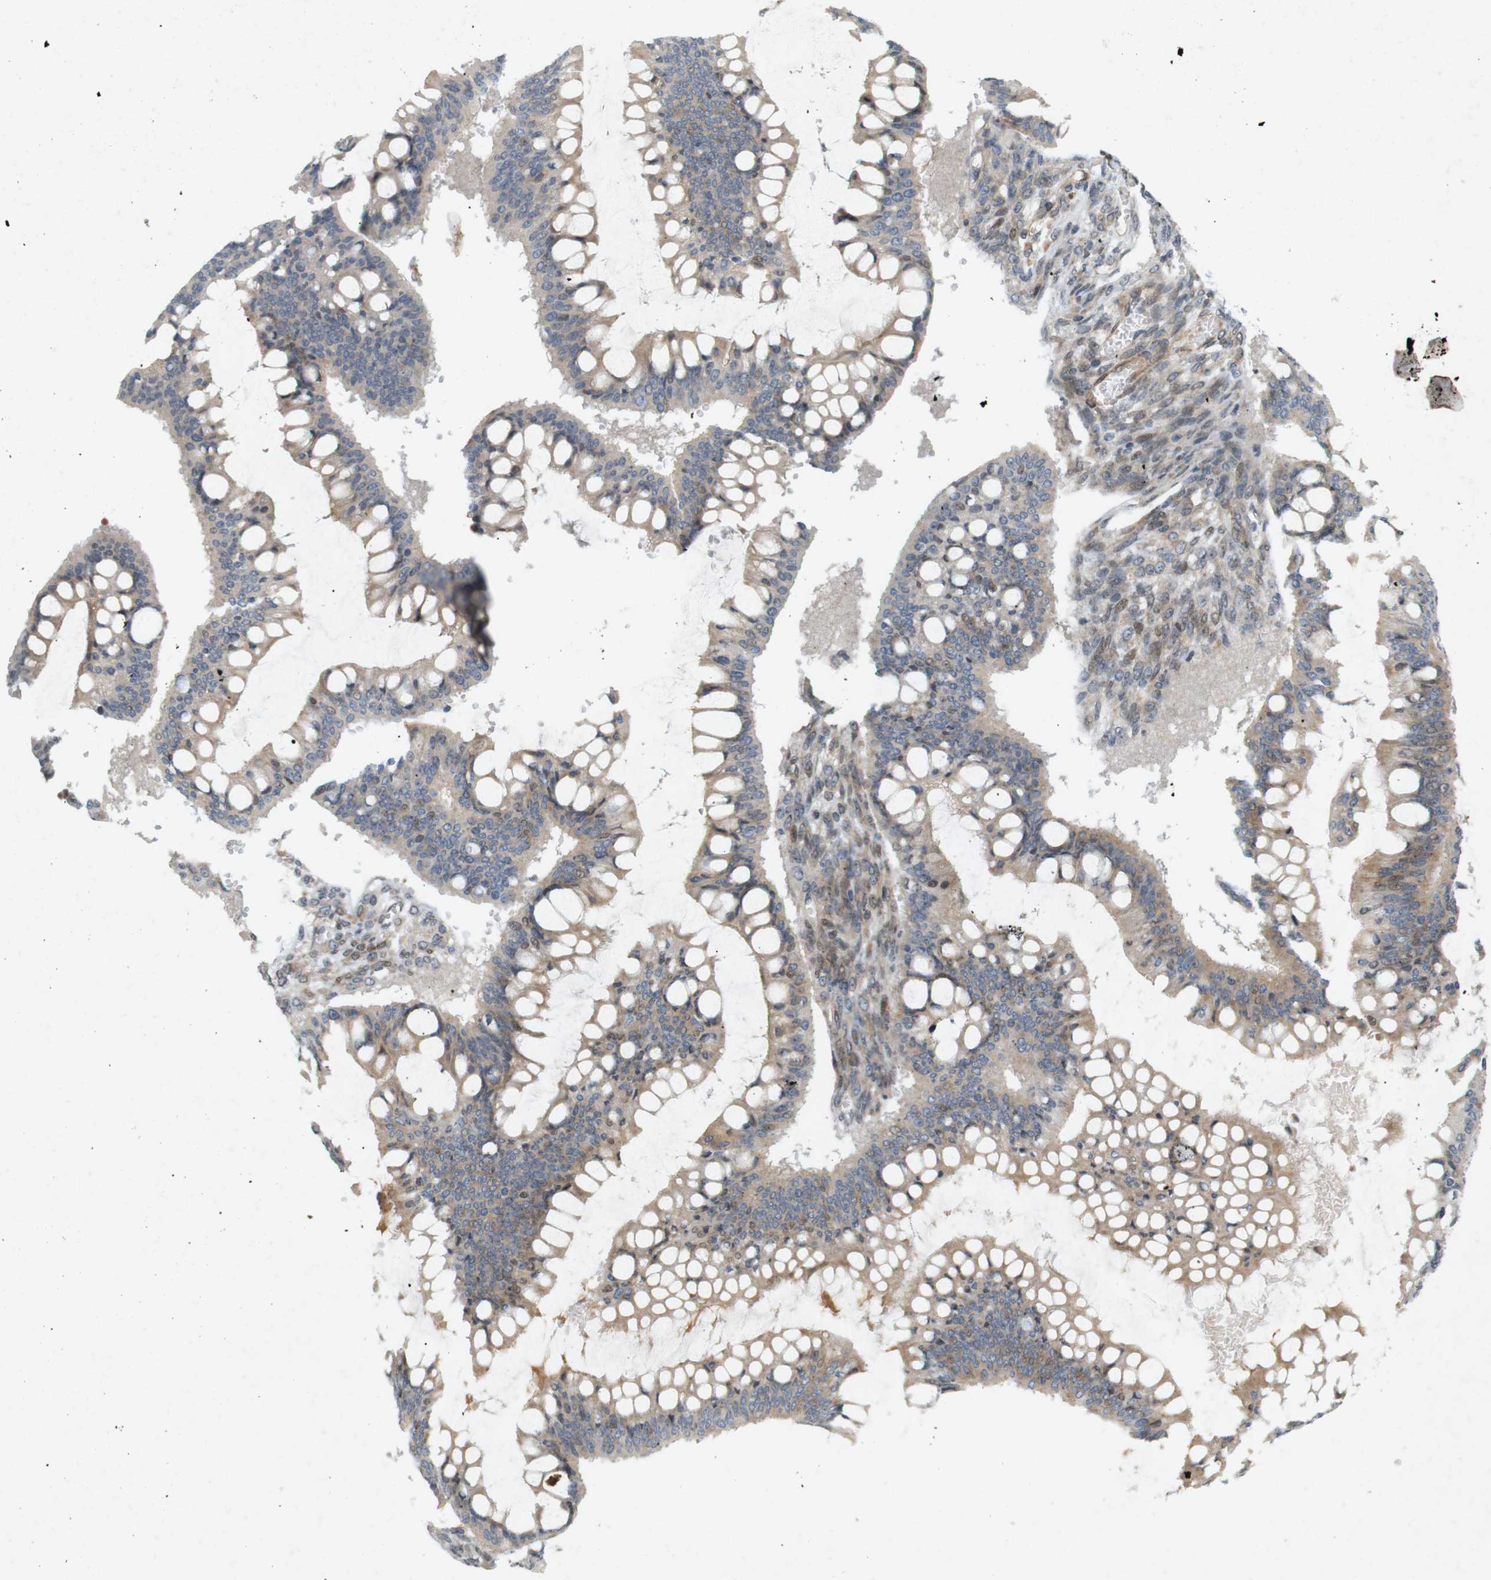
{"staining": {"intensity": "weak", "quantity": ">75%", "location": "cytoplasmic/membranous"}, "tissue": "ovarian cancer", "cell_type": "Tumor cells", "image_type": "cancer", "snomed": [{"axis": "morphology", "description": "Cystadenocarcinoma, mucinous, NOS"}, {"axis": "topography", "description": "Ovary"}], "caption": "High-magnification brightfield microscopy of ovarian cancer stained with DAB (brown) and counterstained with hematoxylin (blue). tumor cells exhibit weak cytoplasmic/membranous expression is present in about>75% of cells.", "gene": "PPP1R14A", "patient": {"sex": "female", "age": 73}}